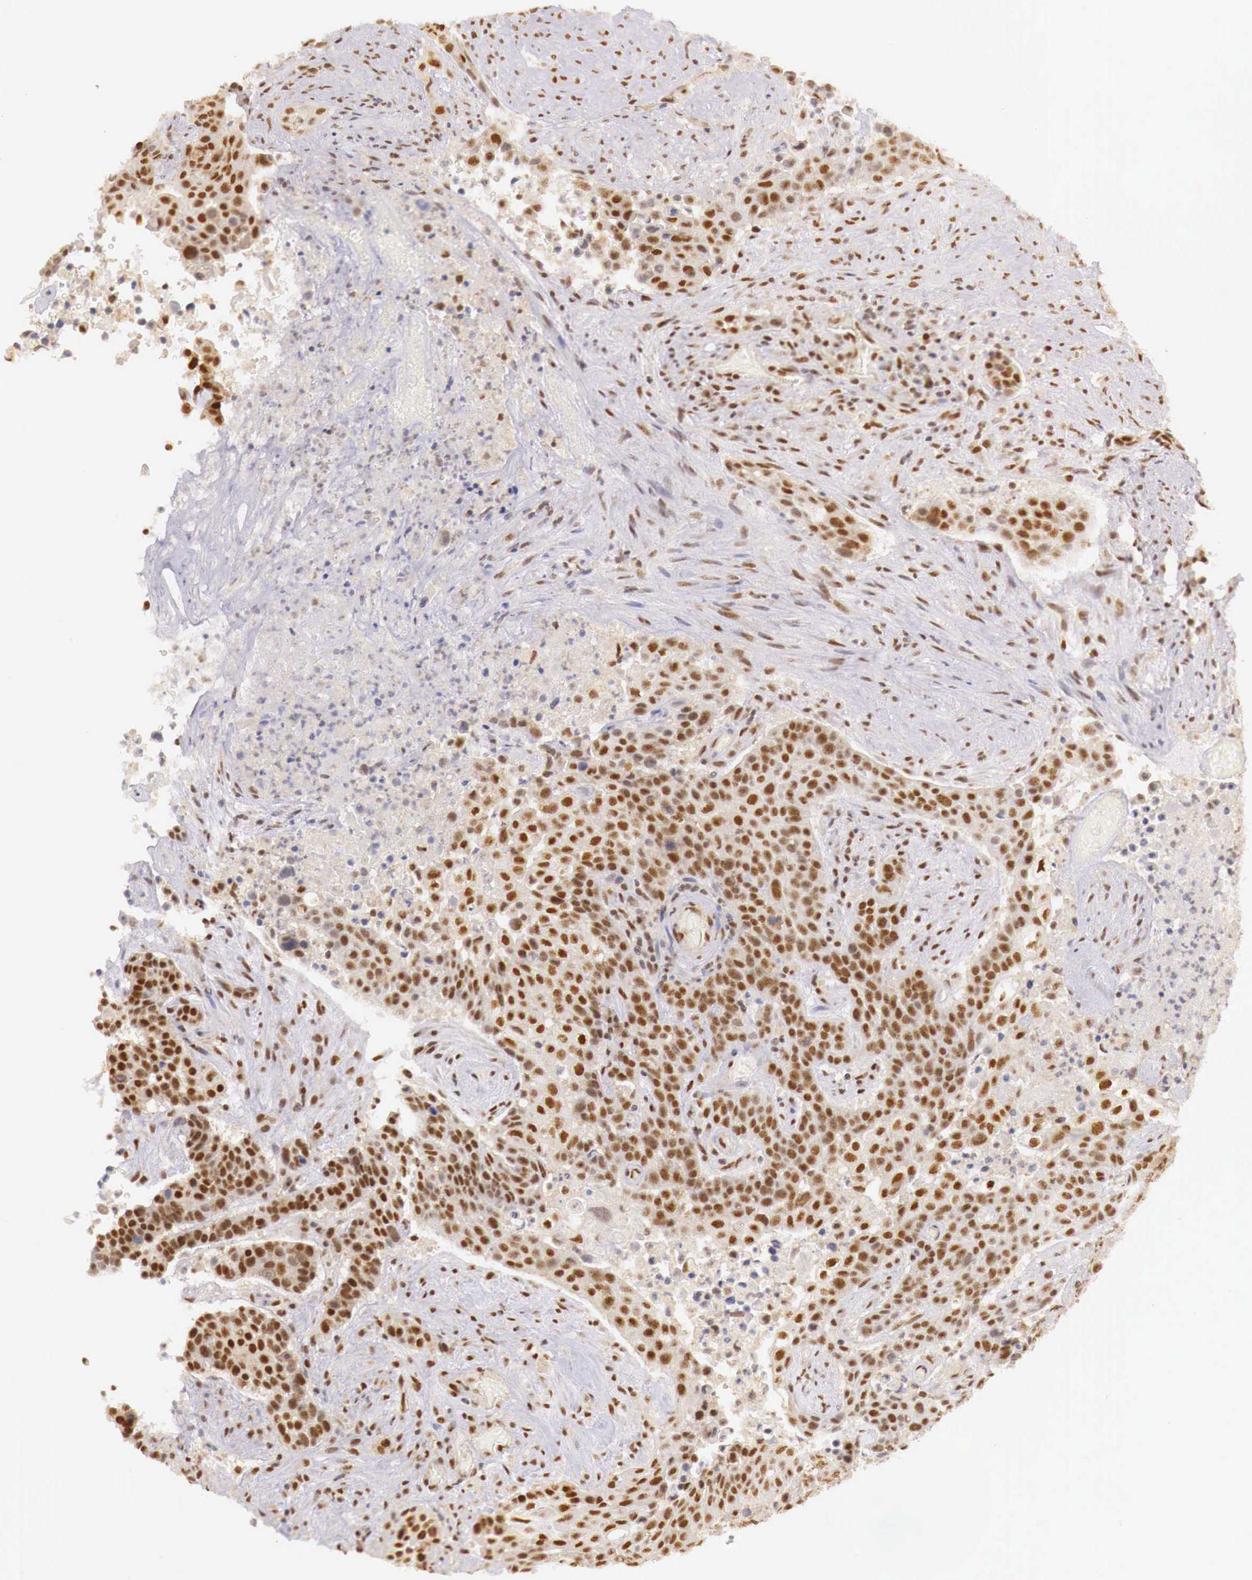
{"staining": {"intensity": "moderate", "quantity": ">75%", "location": "cytoplasmic/membranous,nuclear"}, "tissue": "urothelial cancer", "cell_type": "Tumor cells", "image_type": "cancer", "snomed": [{"axis": "morphology", "description": "Urothelial carcinoma, High grade"}, {"axis": "topography", "description": "Urinary bladder"}], "caption": "There is medium levels of moderate cytoplasmic/membranous and nuclear positivity in tumor cells of urothelial cancer, as demonstrated by immunohistochemical staining (brown color).", "gene": "GPKOW", "patient": {"sex": "male", "age": 74}}